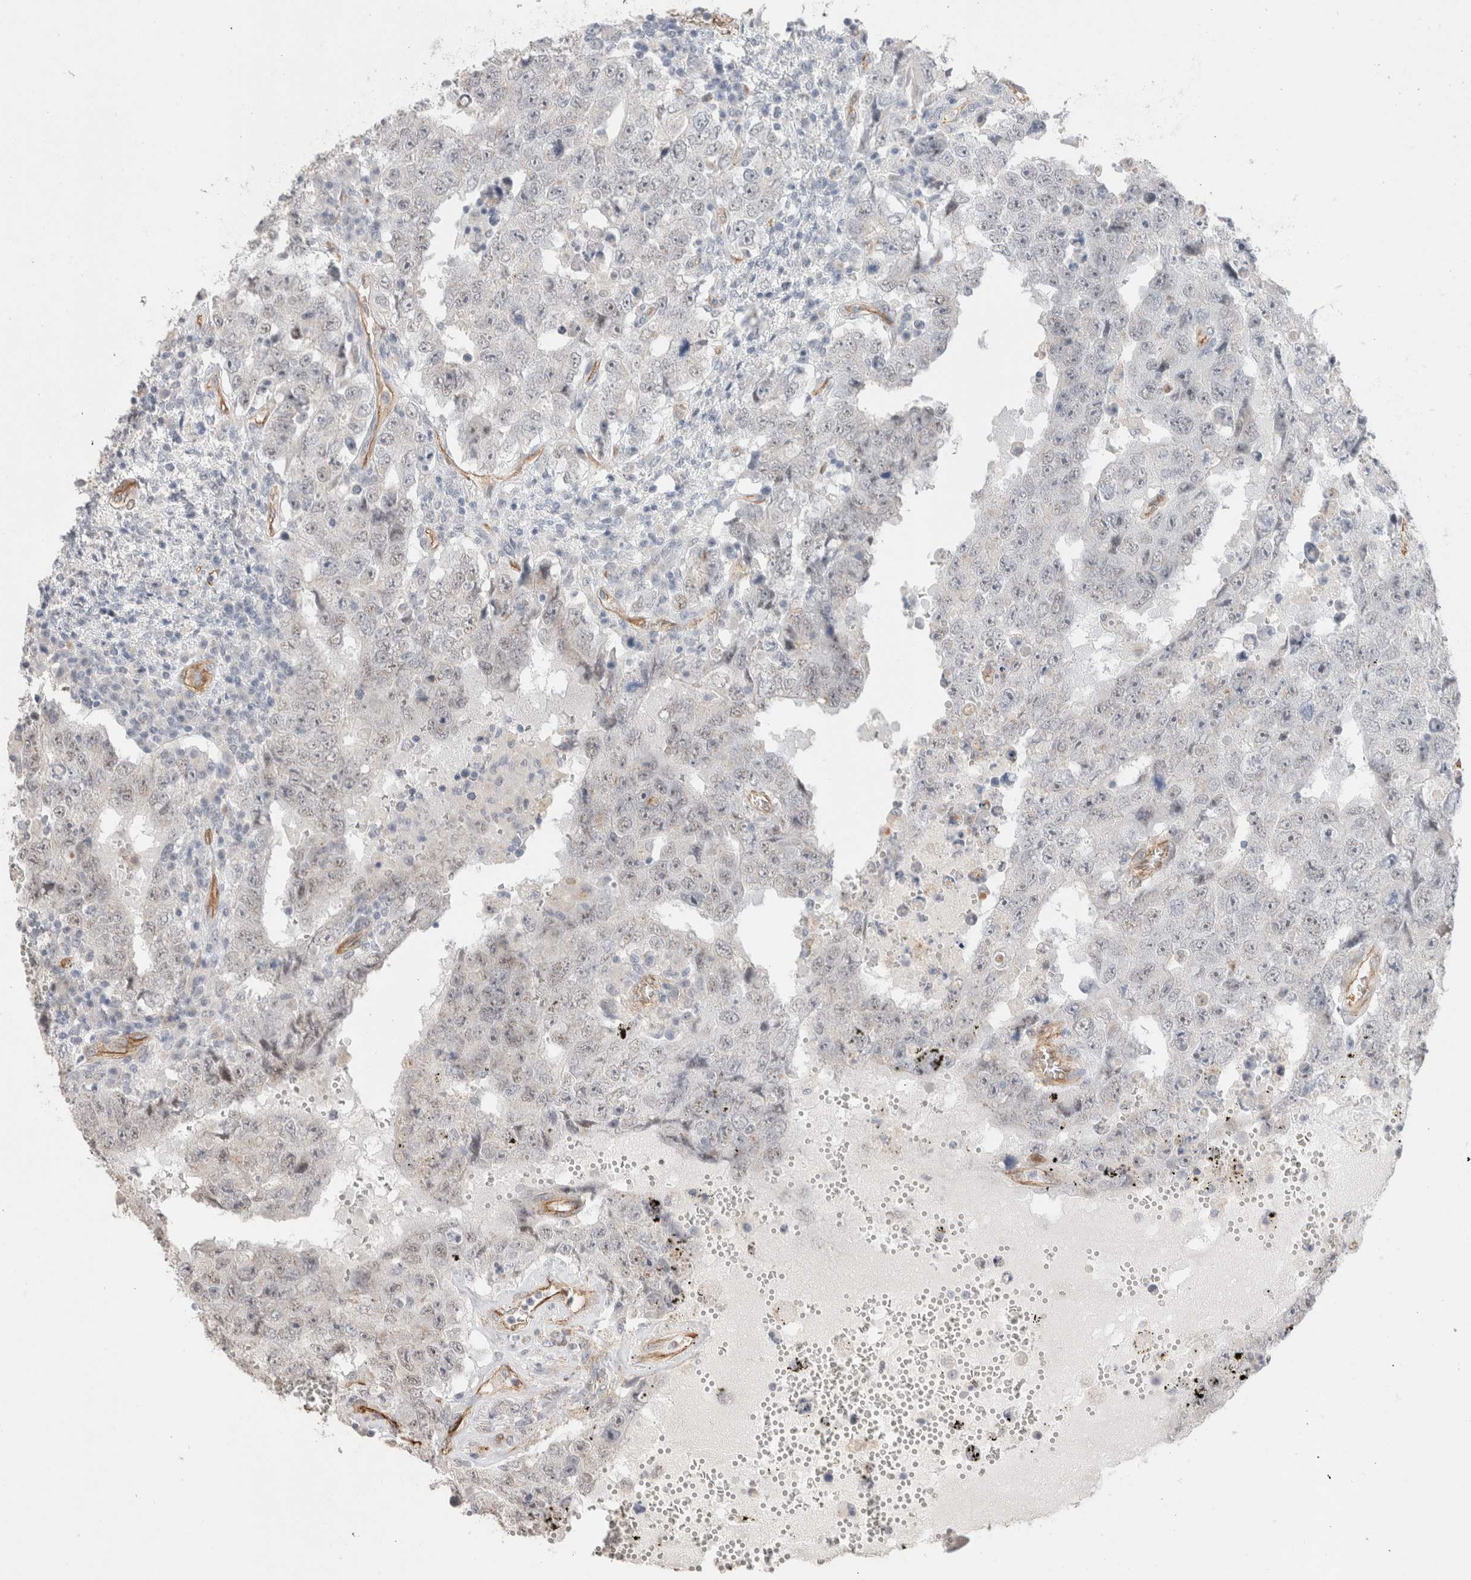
{"staining": {"intensity": "weak", "quantity": "<25%", "location": "nuclear"}, "tissue": "testis cancer", "cell_type": "Tumor cells", "image_type": "cancer", "snomed": [{"axis": "morphology", "description": "Carcinoma, Embryonal, NOS"}, {"axis": "topography", "description": "Testis"}], "caption": "High power microscopy micrograph of an immunohistochemistry histopathology image of embryonal carcinoma (testis), revealing no significant expression in tumor cells.", "gene": "CAAP1", "patient": {"sex": "male", "age": 26}}